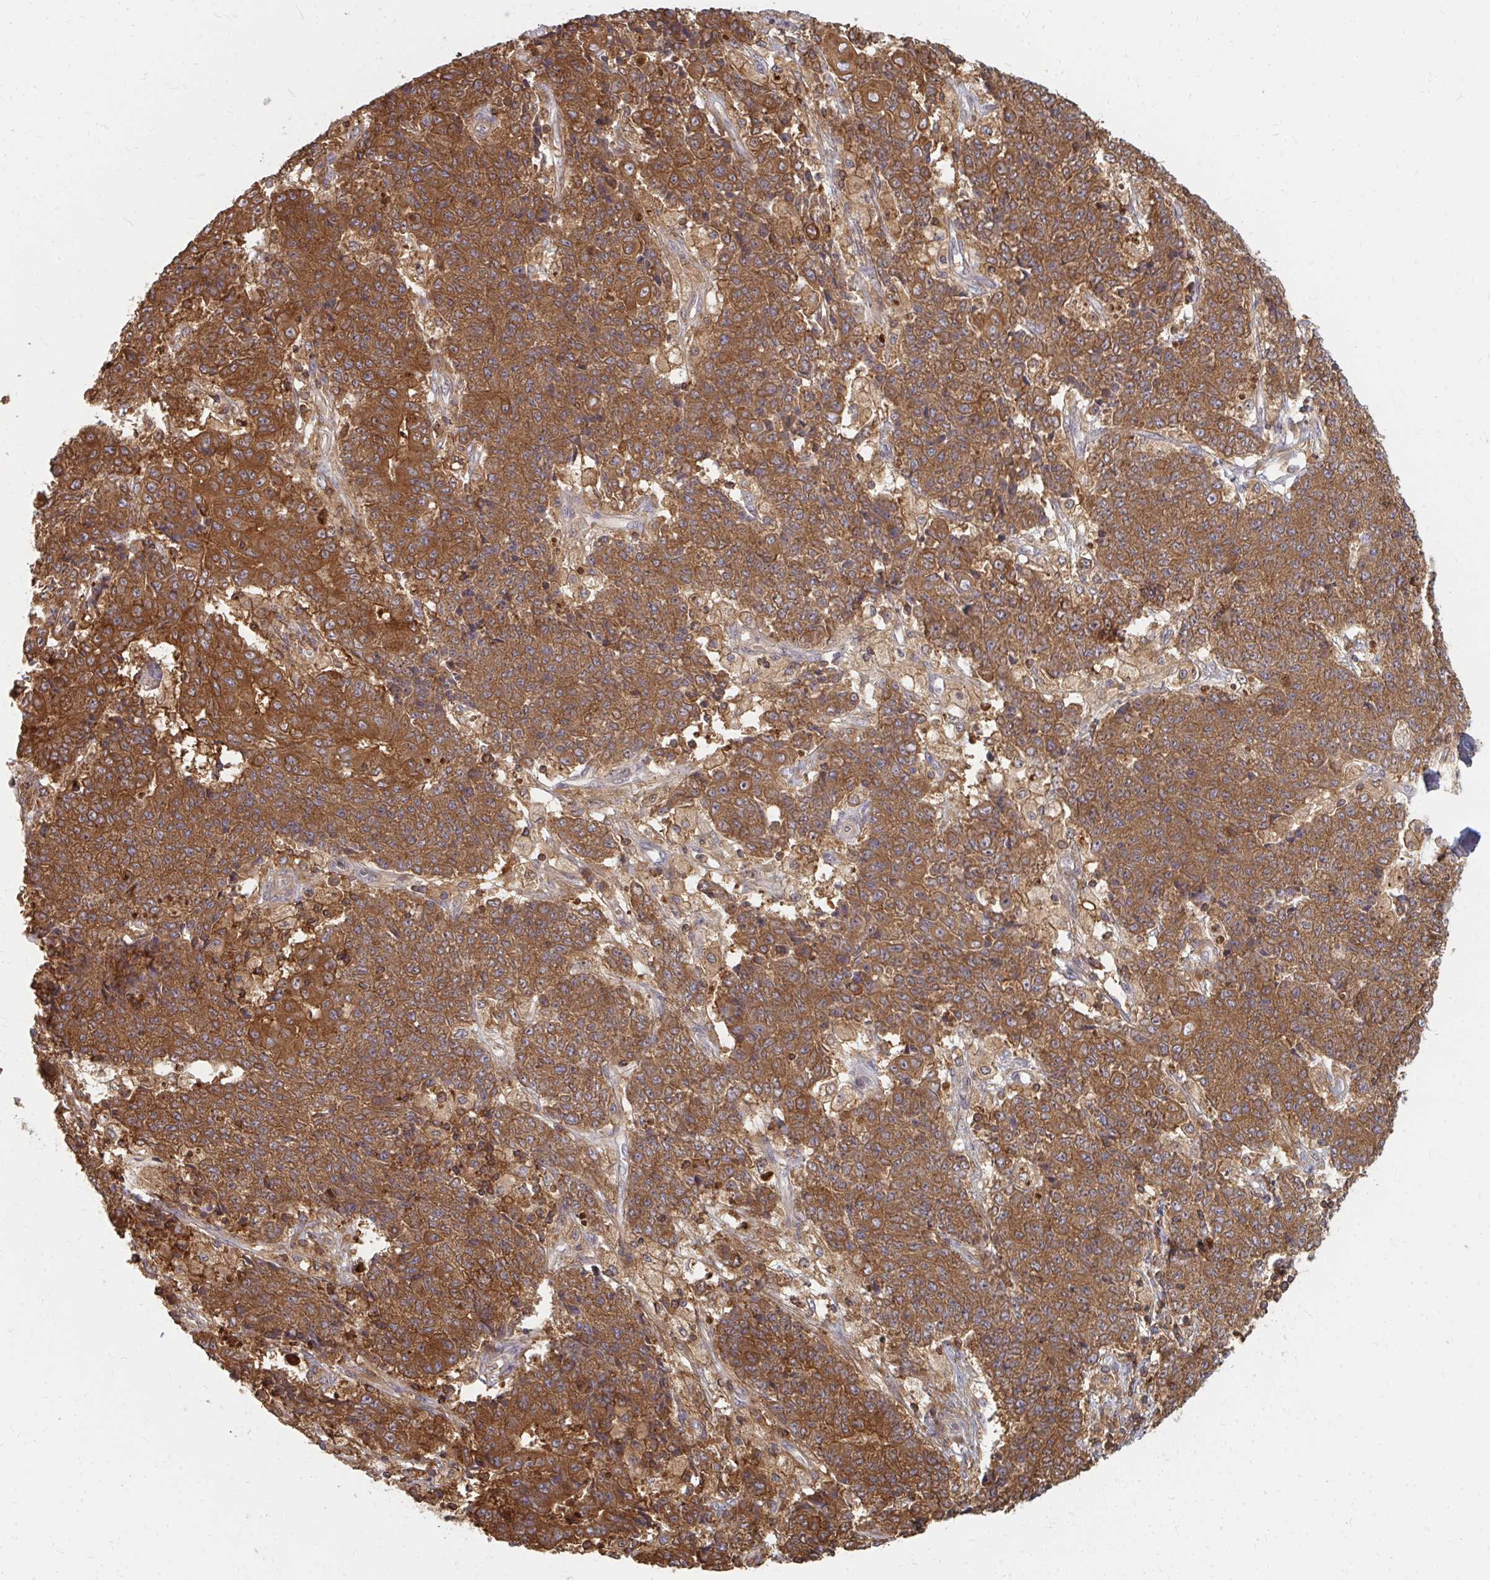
{"staining": {"intensity": "moderate", "quantity": ">75%", "location": "cytoplasmic/membranous"}, "tissue": "ovarian cancer", "cell_type": "Tumor cells", "image_type": "cancer", "snomed": [{"axis": "morphology", "description": "Carcinoma, endometroid"}, {"axis": "topography", "description": "Ovary"}], "caption": "A brown stain labels moderate cytoplasmic/membranous positivity of a protein in ovarian endometroid carcinoma tumor cells.", "gene": "ZNF285", "patient": {"sex": "female", "age": 42}}